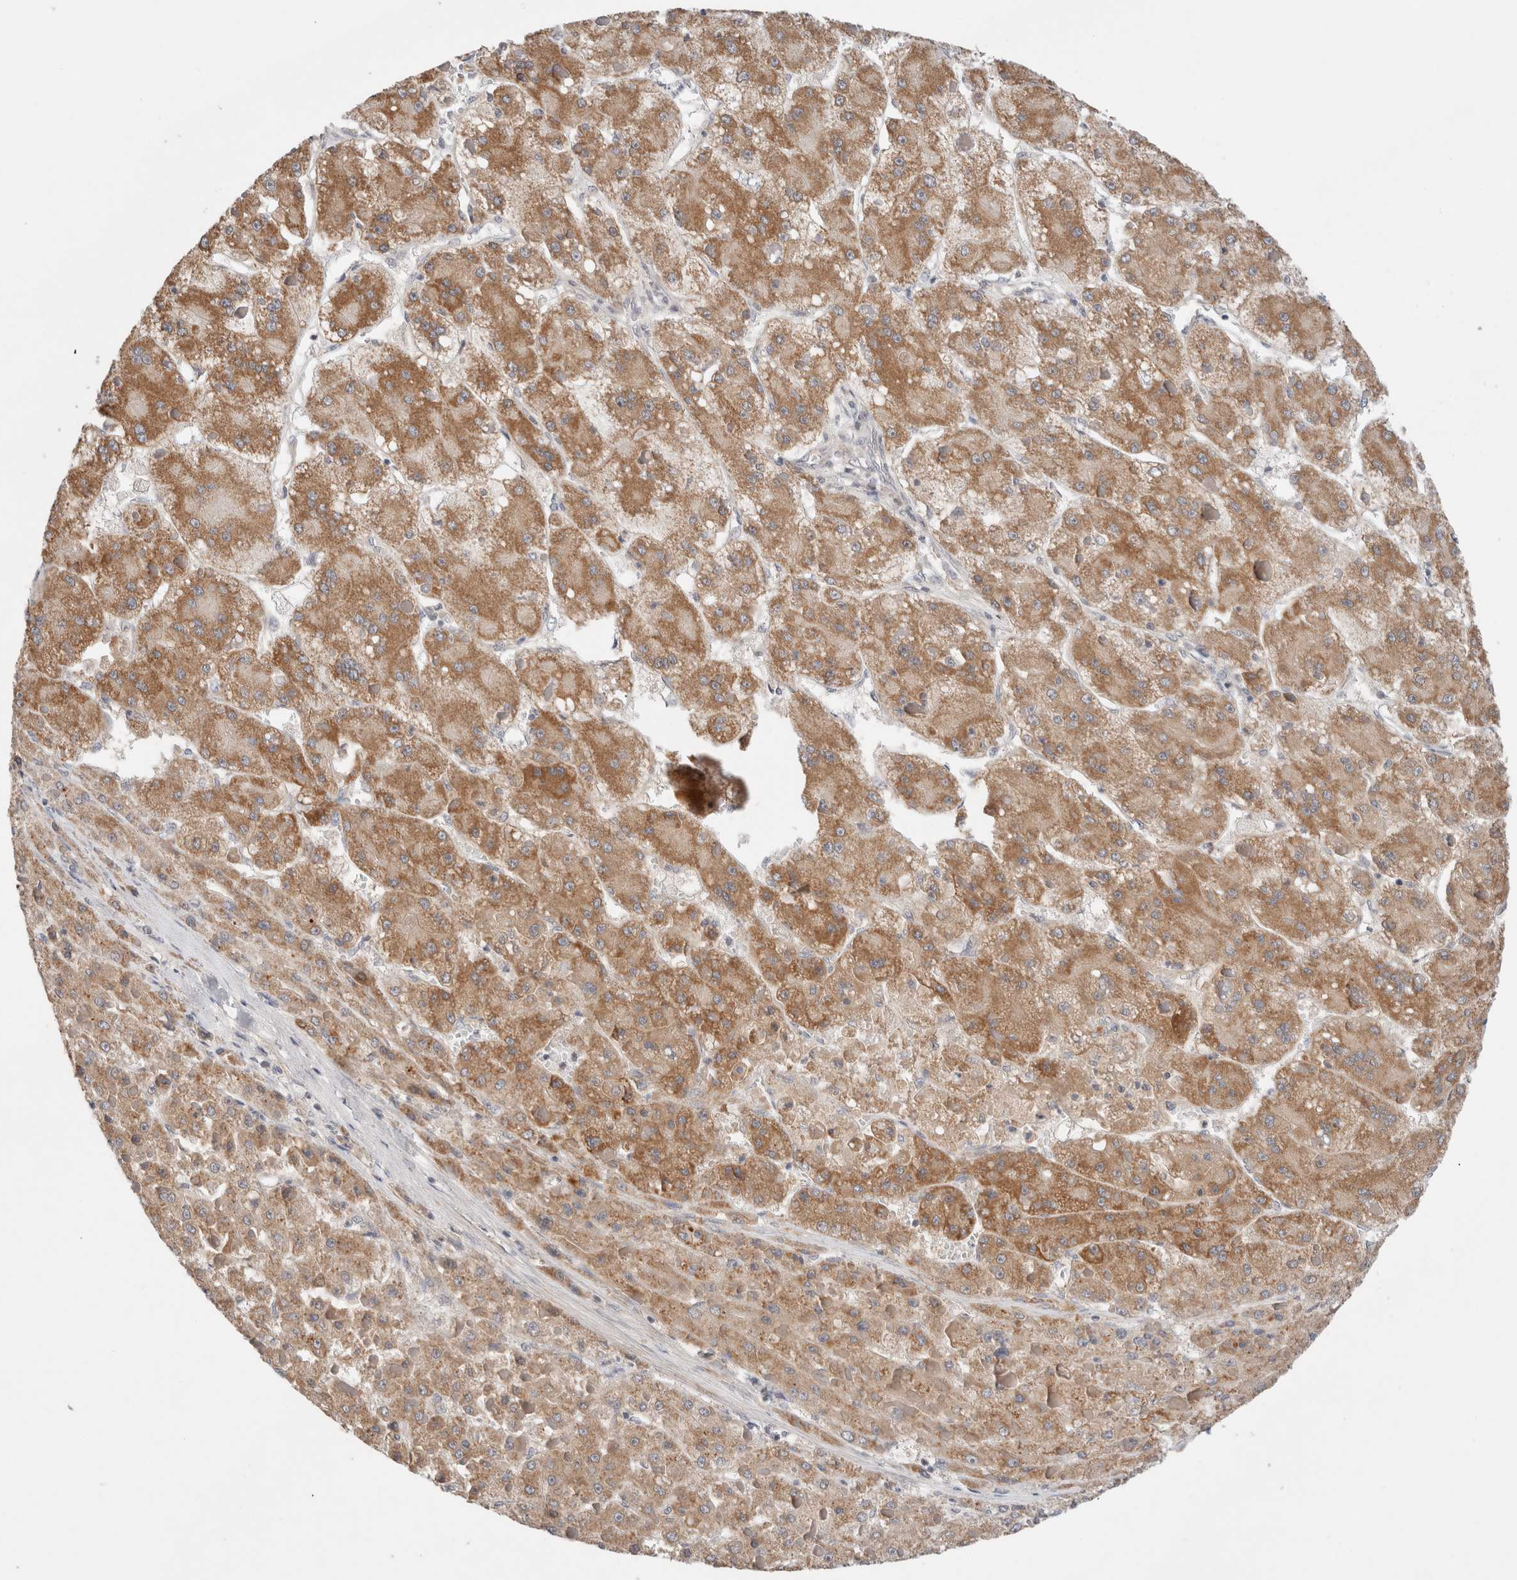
{"staining": {"intensity": "moderate", "quantity": ">75%", "location": "cytoplasmic/membranous"}, "tissue": "liver cancer", "cell_type": "Tumor cells", "image_type": "cancer", "snomed": [{"axis": "morphology", "description": "Carcinoma, Hepatocellular, NOS"}, {"axis": "topography", "description": "Liver"}], "caption": "A medium amount of moderate cytoplasmic/membranous staining is seen in about >75% of tumor cells in liver cancer tissue. (Brightfield microscopy of DAB IHC at high magnification).", "gene": "ERI3", "patient": {"sex": "female", "age": 73}}